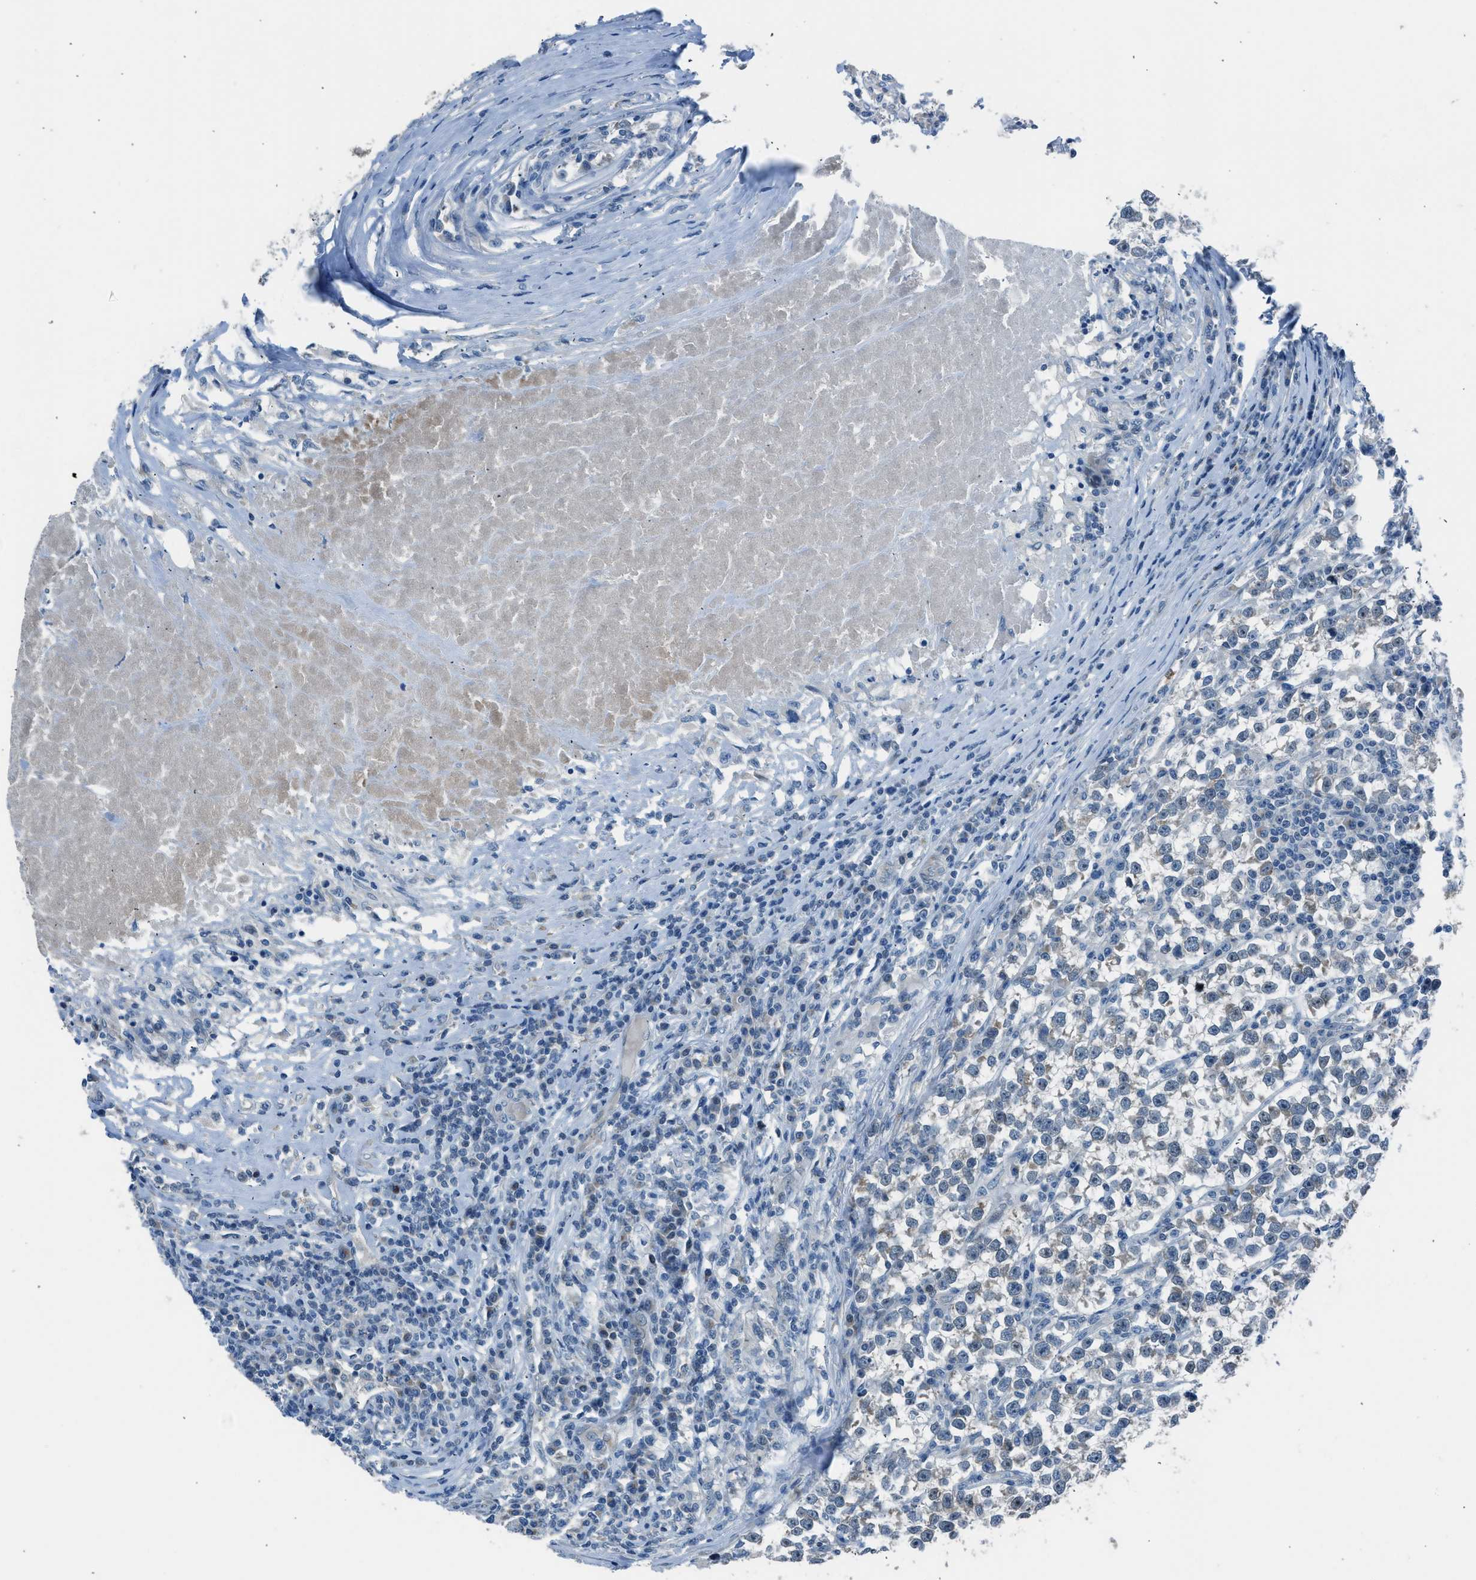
{"staining": {"intensity": "negative", "quantity": "none", "location": "none"}, "tissue": "testis cancer", "cell_type": "Tumor cells", "image_type": "cancer", "snomed": [{"axis": "morphology", "description": "Normal tissue, NOS"}, {"axis": "morphology", "description": "Seminoma, NOS"}, {"axis": "topography", "description": "Testis"}], "caption": "This is a micrograph of IHC staining of seminoma (testis), which shows no positivity in tumor cells. (DAB (3,3'-diaminobenzidine) IHC, high magnification).", "gene": "RNF41", "patient": {"sex": "male", "age": 43}}